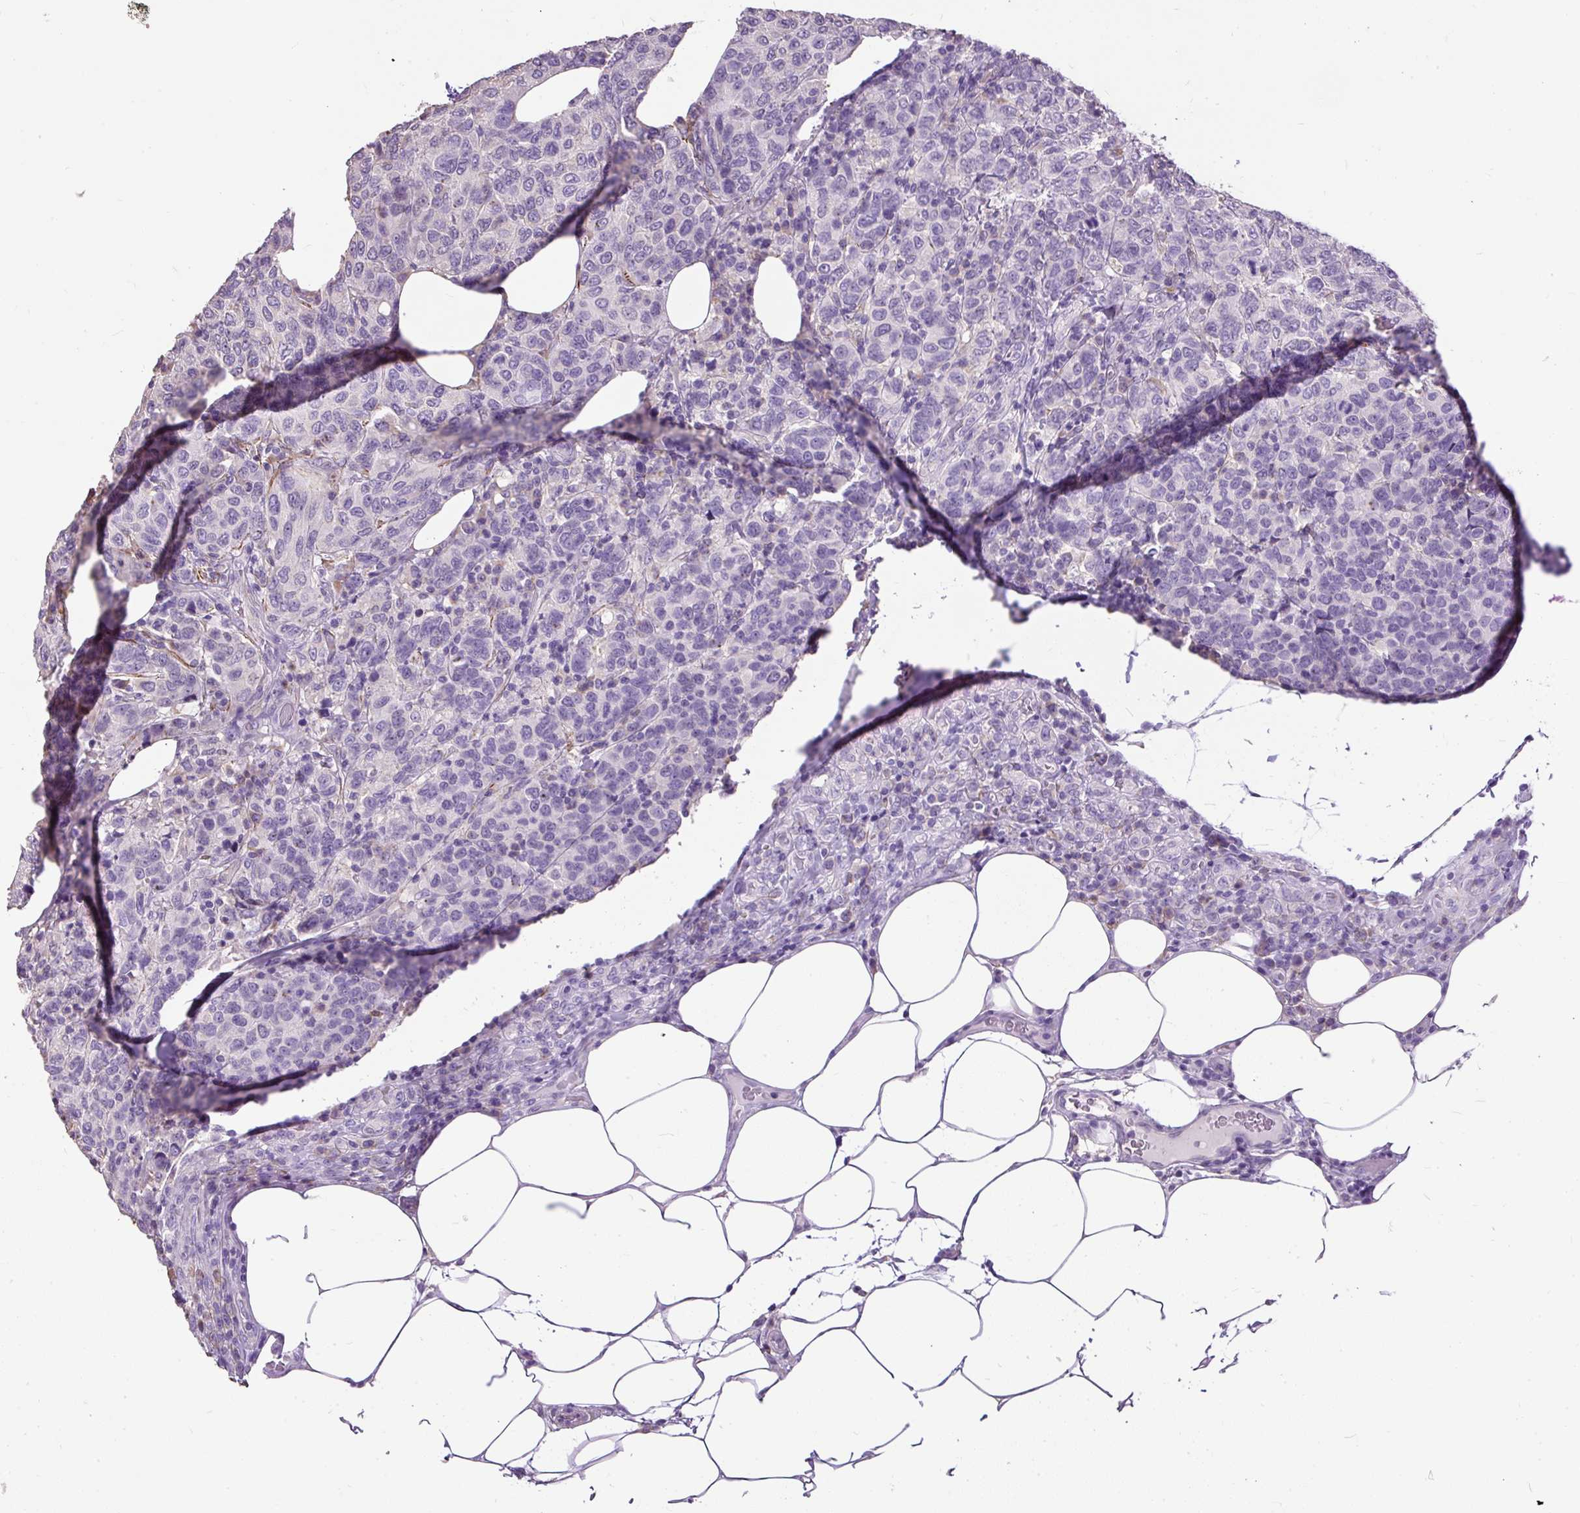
{"staining": {"intensity": "negative", "quantity": "none", "location": "none"}, "tissue": "breast cancer", "cell_type": "Tumor cells", "image_type": "cancer", "snomed": [{"axis": "morphology", "description": "Duct carcinoma"}, {"axis": "topography", "description": "Breast"}], "caption": "A photomicrograph of breast cancer stained for a protein reveals no brown staining in tumor cells. (Immunohistochemistry (ihc), brightfield microscopy, high magnification).", "gene": "GBX1", "patient": {"sex": "female", "age": 55}}